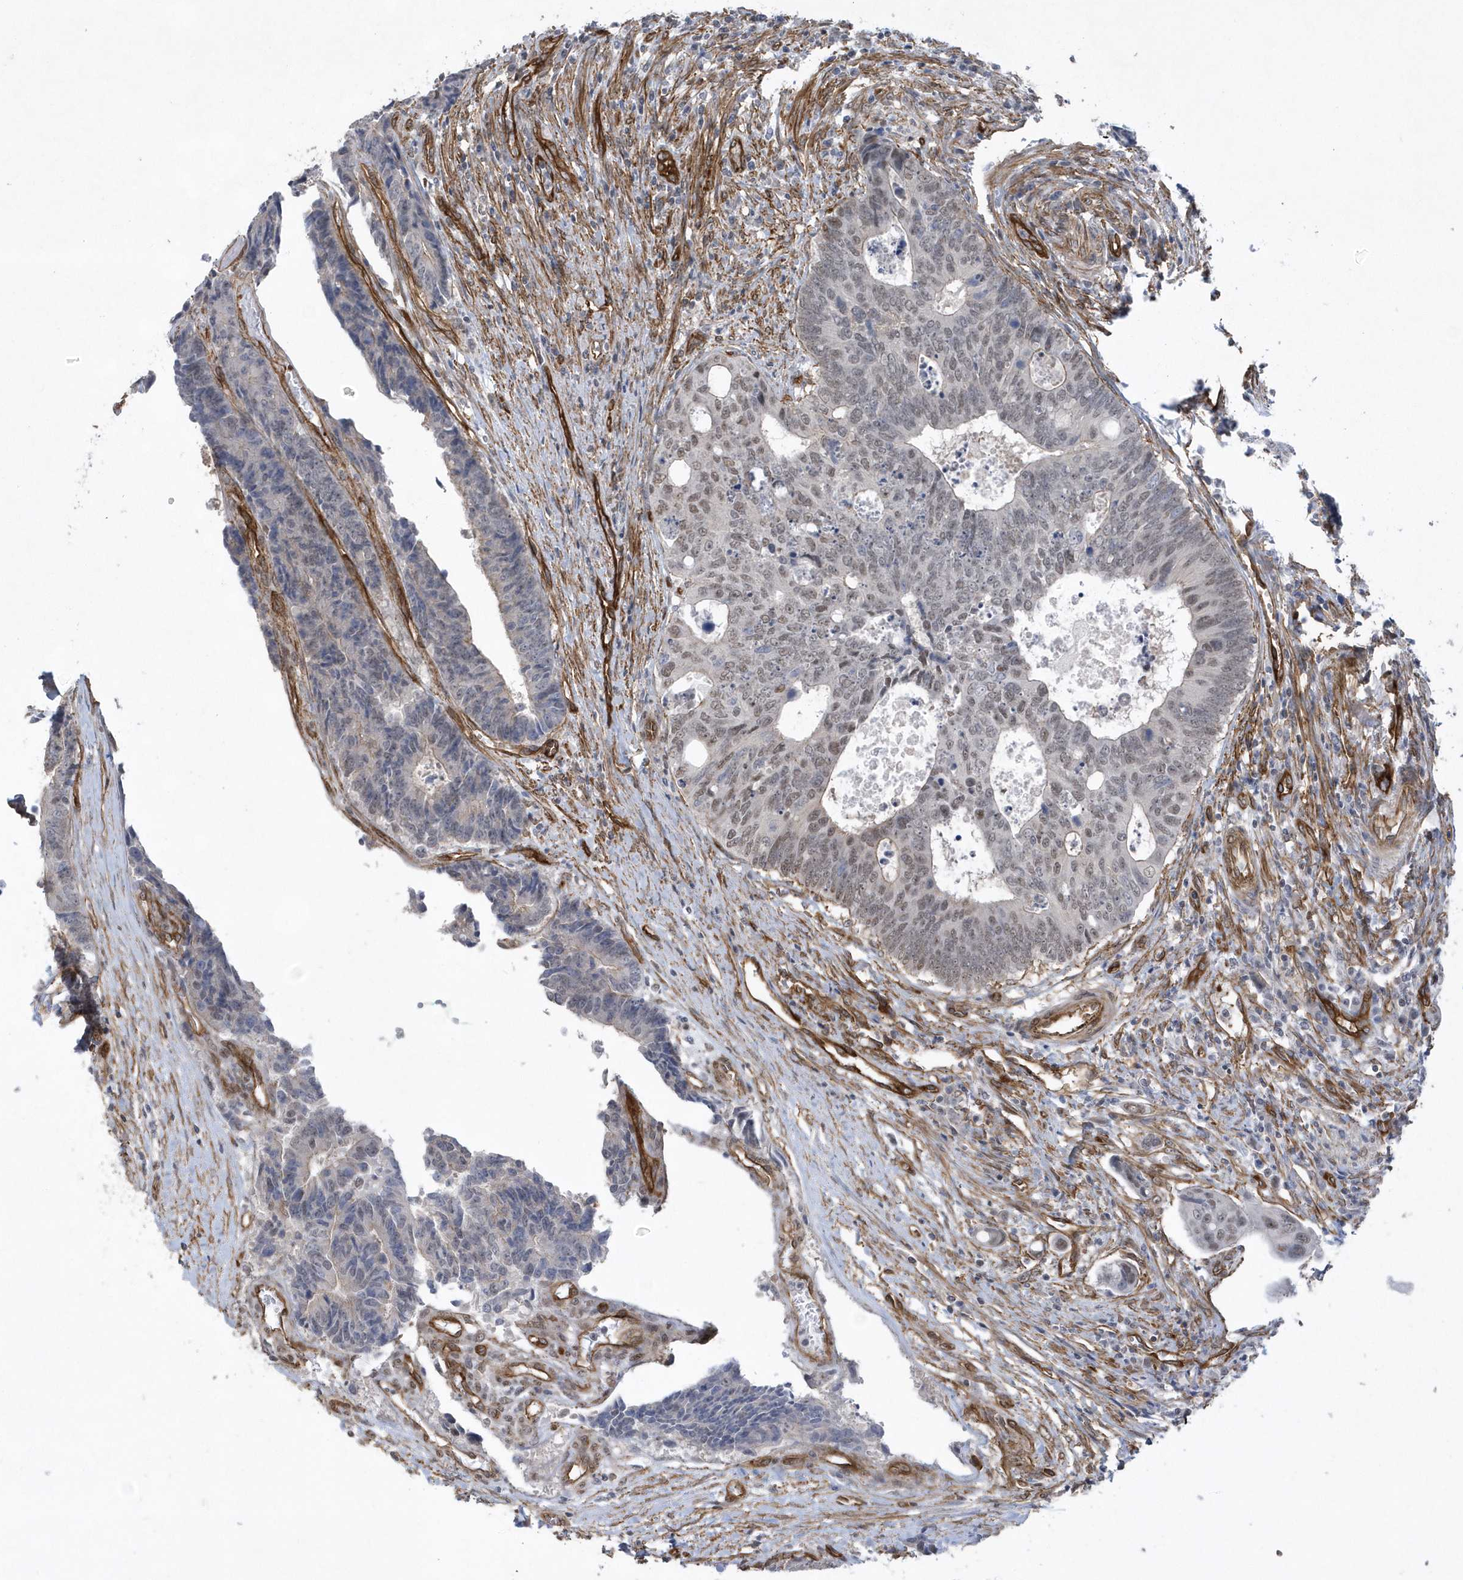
{"staining": {"intensity": "weak", "quantity": "25%-75%", "location": "nuclear"}, "tissue": "colorectal cancer", "cell_type": "Tumor cells", "image_type": "cancer", "snomed": [{"axis": "morphology", "description": "Adenocarcinoma, NOS"}, {"axis": "topography", "description": "Rectum"}], "caption": "An IHC photomicrograph of tumor tissue is shown. Protein staining in brown highlights weak nuclear positivity in colorectal cancer (adenocarcinoma) within tumor cells.", "gene": "RAI14", "patient": {"sex": "male", "age": 84}}